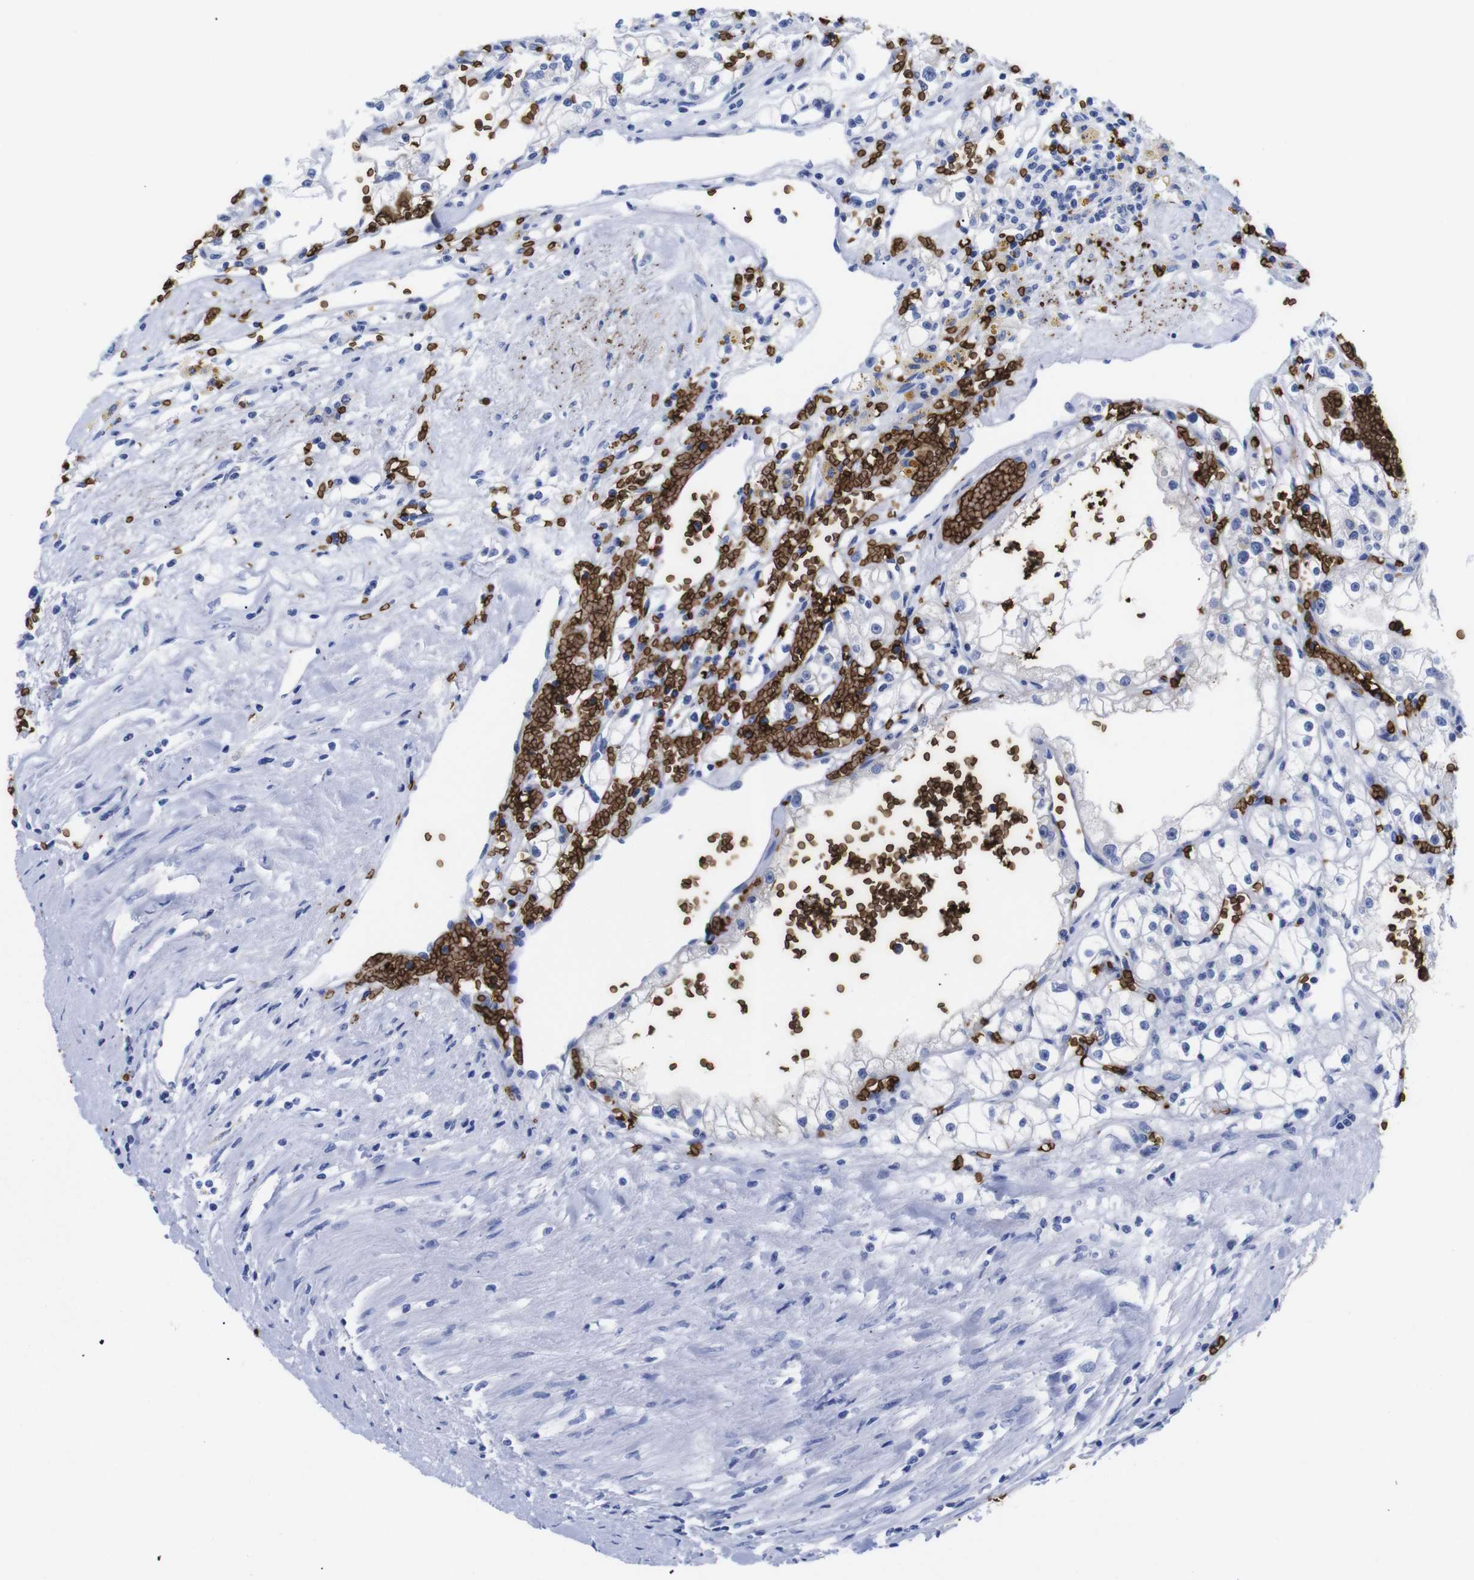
{"staining": {"intensity": "negative", "quantity": "none", "location": "none"}, "tissue": "renal cancer", "cell_type": "Tumor cells", "image_type": "cancer", "snomed": [{"axis": "morphology", "description": "Adenocarcinoma, NOS"}, {"axis": "topography", "description": "Kidney"}], "caption": "Immunohistochemistry (IHC) of human renal cancer reveals no expression in tumor cells.", "gene": "S1PR2", "patient": {"sex": "male", "age": 56}}